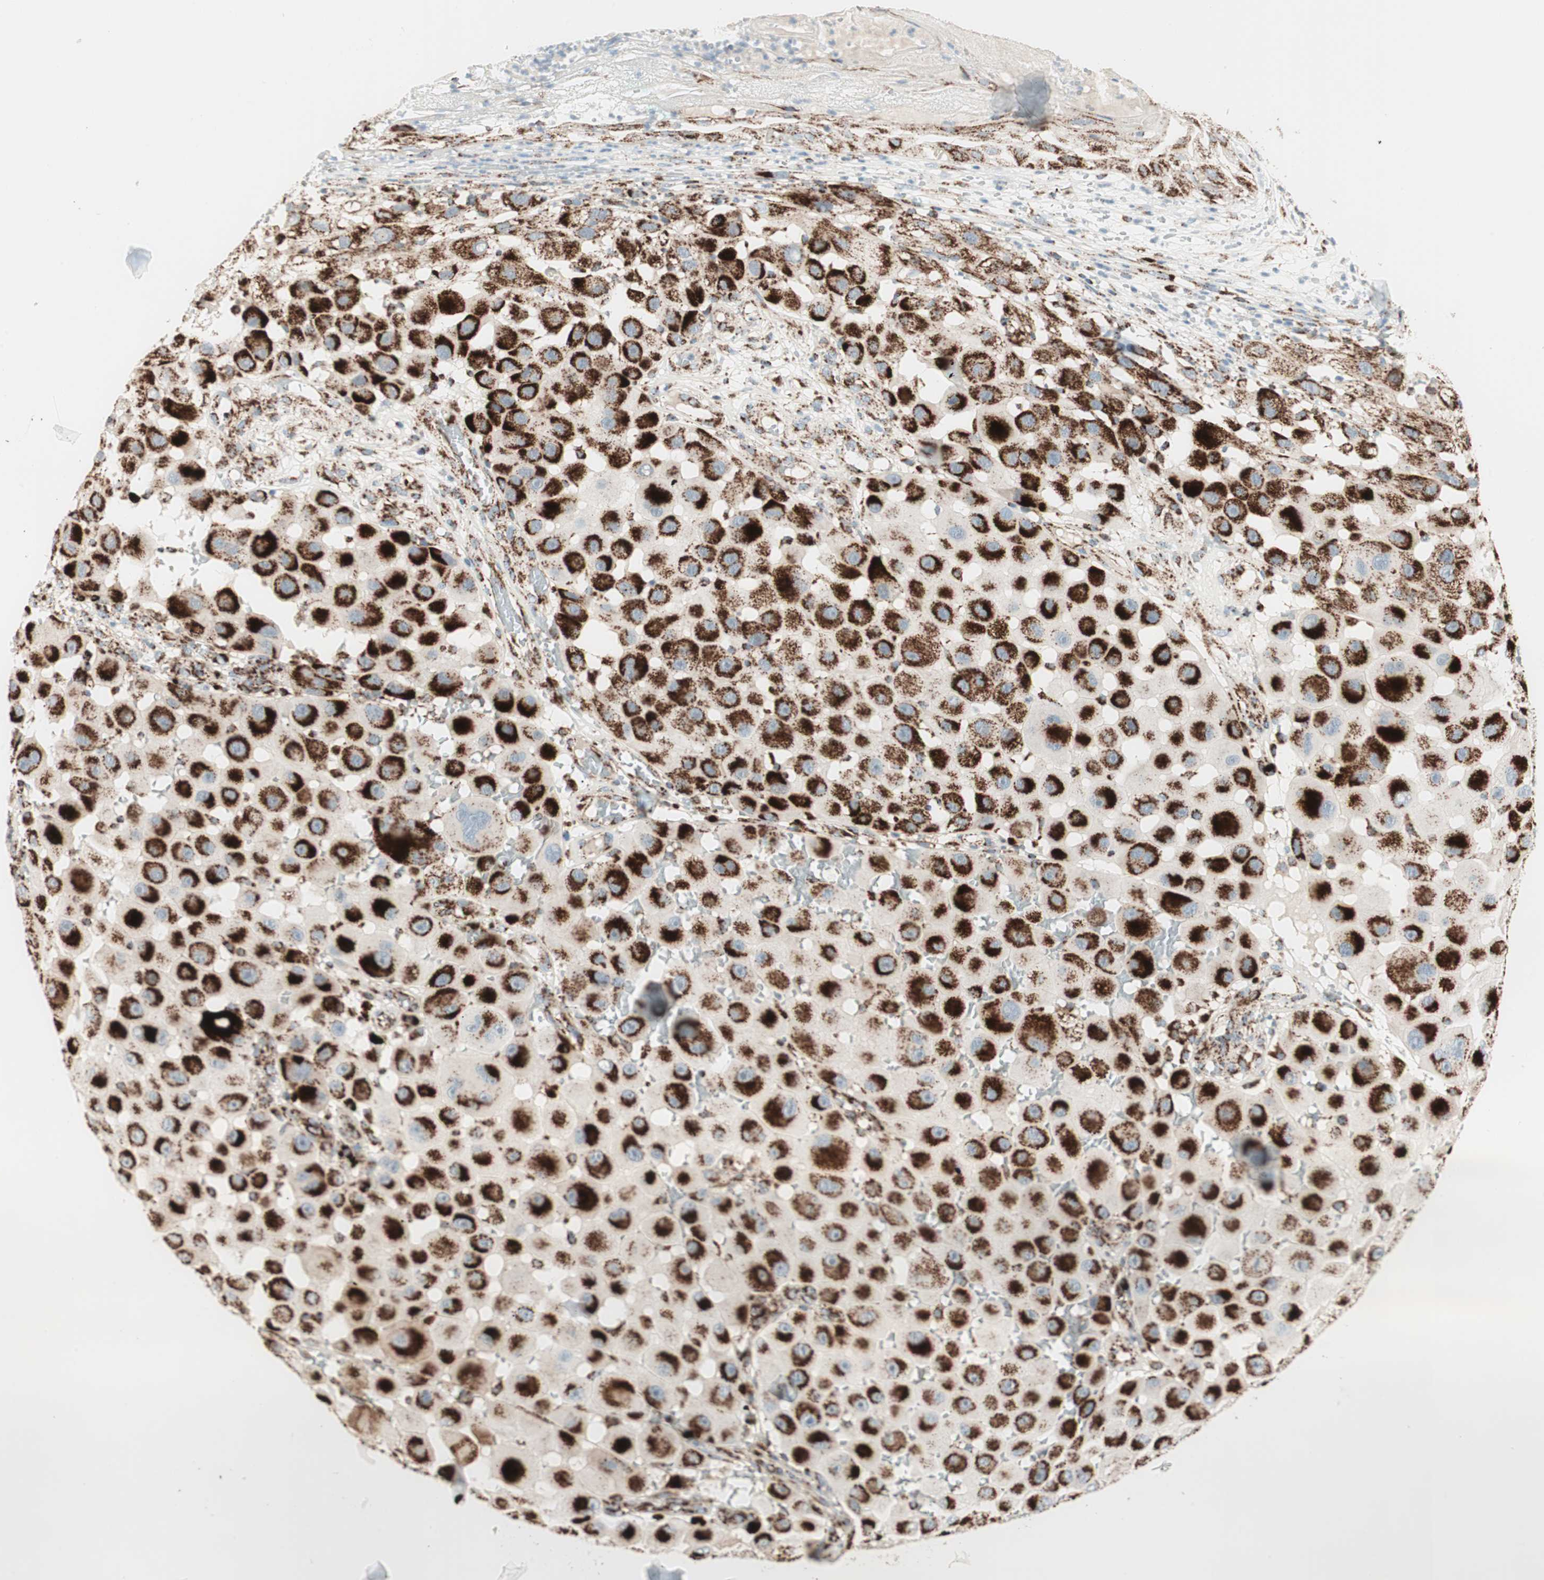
{"staining": {"intensity": "strong", "quantity": ">75%", "location": "cytoplasmic/membranous"}, "tissue": "melanoma", "cell_type": "Tumor cells", "image_type": "cancer", "snomed": [{"axis": "morphology", "description": "Malignant melanoma, NOS"}, {"axis": "topography", "description": "Skin"}], "caption": "Immunohistochemical staining of malignant melanoma exhibits high levels of strong cytoplasmic/membranous protein positivity in about >75% of tumor cells. (Stains: DAB (3,3'-diaminobenzidine) in brown, nuclei in blue, Microscopy: brightfield microscopy at high magnification).", "gene": "TOMM20", "patient": {"sex": "female", "age": 81}}